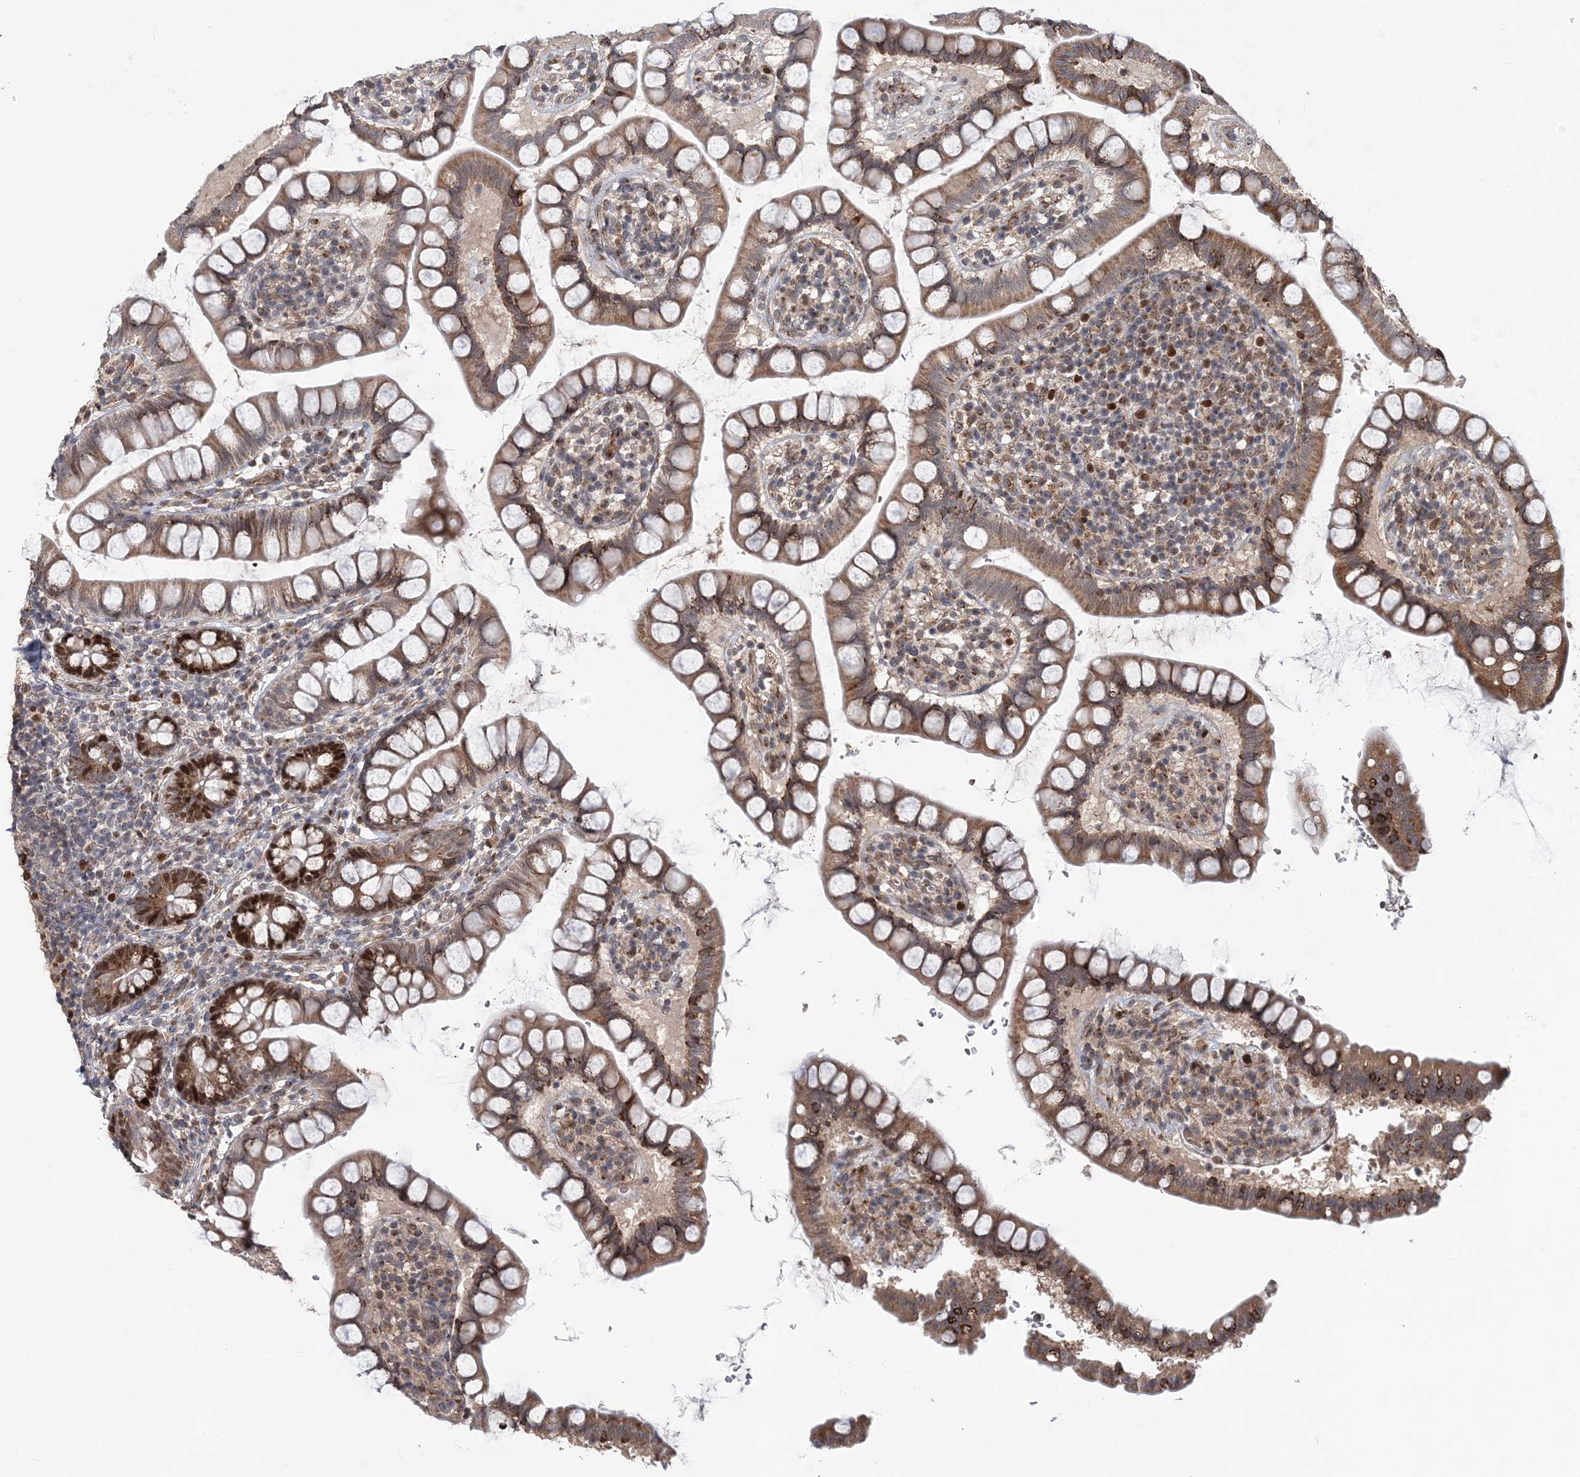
{"staining": {"intensity": "strong", "quantity": "25%-75%", "location": "cytoplasmic/membranous,nuclear"}, "tissue": "small intestine", "cell_type": "Glandular cells", "image_type": "normal", "snomed": [{"axis": "morphology", "description": "Normal tissue, NOS"}, {"axis": "topography", "description": "Small intestine"}], "caption": "The micrograph exhibits immunohistochemical staining of normal small intestine. There is strong cytoplasmic/membranous,nuclear staining is seen in about 25%-75% of glandular cells.", "gene": "KIF4A", "patient": {"sex": "female", "age": 84}}